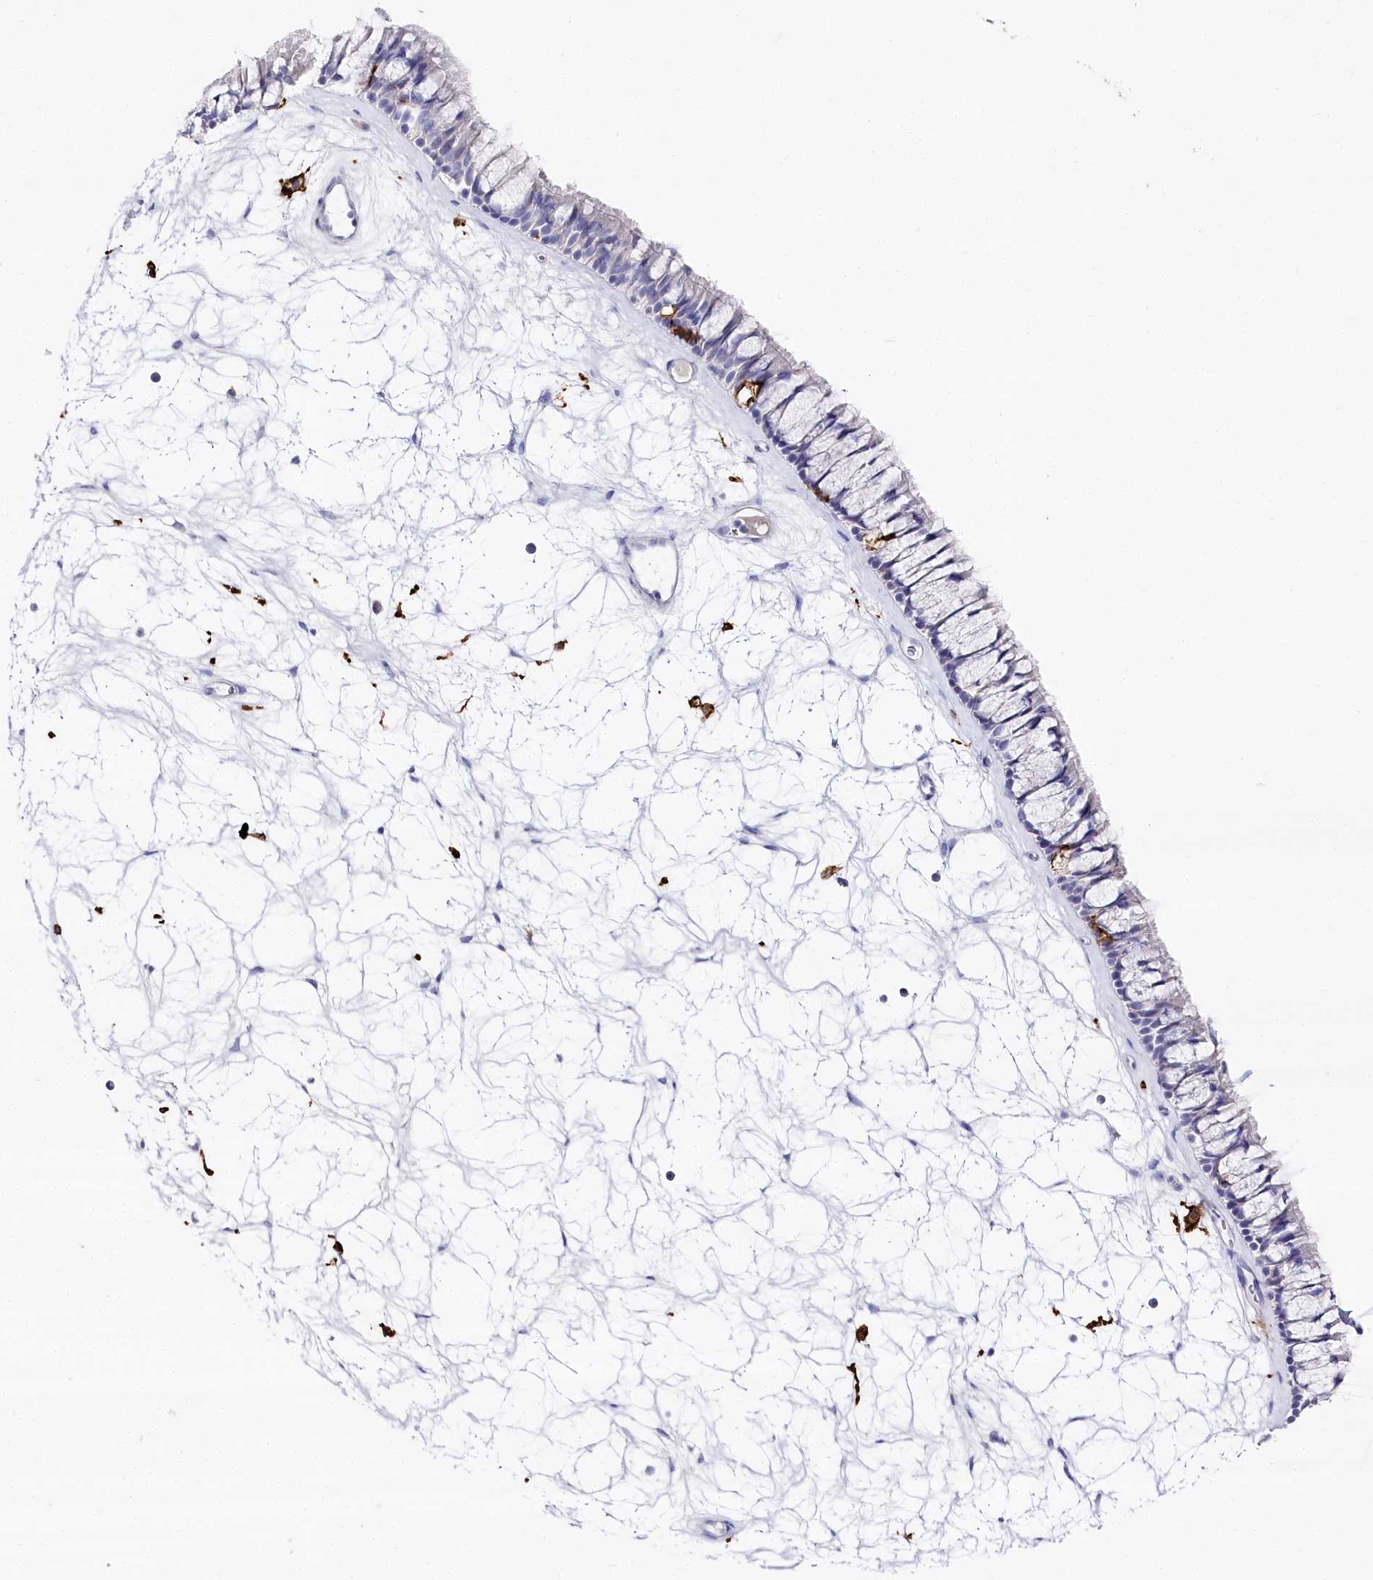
{"staining": {"intensity": "negative", "quantity": "none", "location": "none"}, "tissue": "nasopharynx", "cell_type": "Respiratory epithelial cells", "image_type": "normal", "snomed": [{"axis": "morphology", "description": "Normal tissue, NOS"}, {"axis": "topography", "description": "Nasopharynx"}], "caption": "Human nasopharynx stained for a protein using IHC shows no expression in respiratory epithelial cells.", "gene": "CLEC4M", "patient": {"sex": "male", "age": 64}}